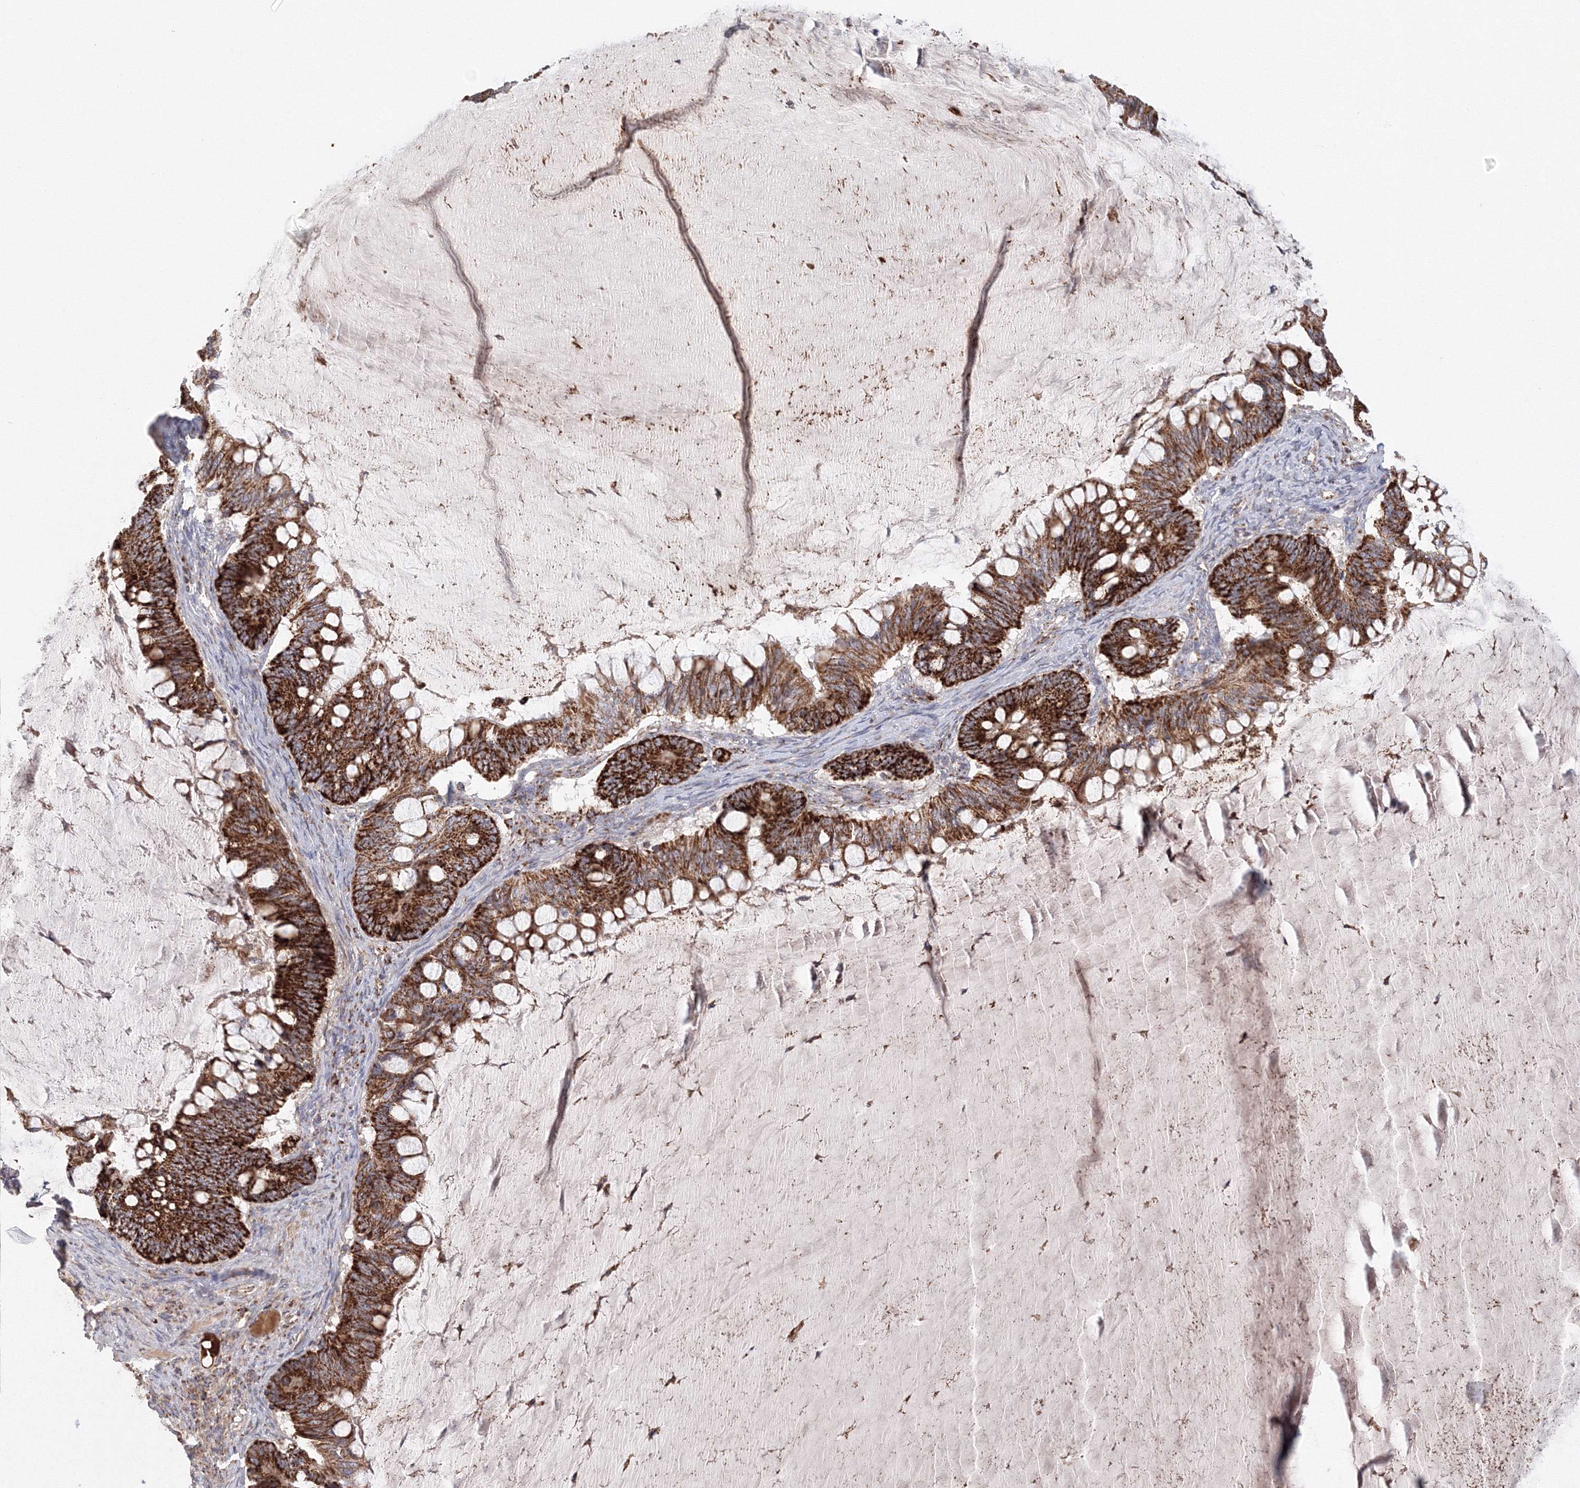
{"staining": {"intensity": "strong", "quantity": ">75%", "location": "cytoplasmic/membranous"}, "tissue": "ovarian cancer", "cell_type": "Tumor cells", "image_type": "cancer", "snomed": [{"axis": "morphology", "description": "Cystadenocarcinoma, mucinous, NOS"}, {"axis": "topography", "description": "Ovary"}], "caption": "The micrograph exhibits immunohistochemical staining of ovarian cancer. There is strong cytoplasmic/membranous expression is appreciated in approximately >75% of tumor cells.", "gene": "GRPEL1", "patient": {"sex": "female", "age": 61}}